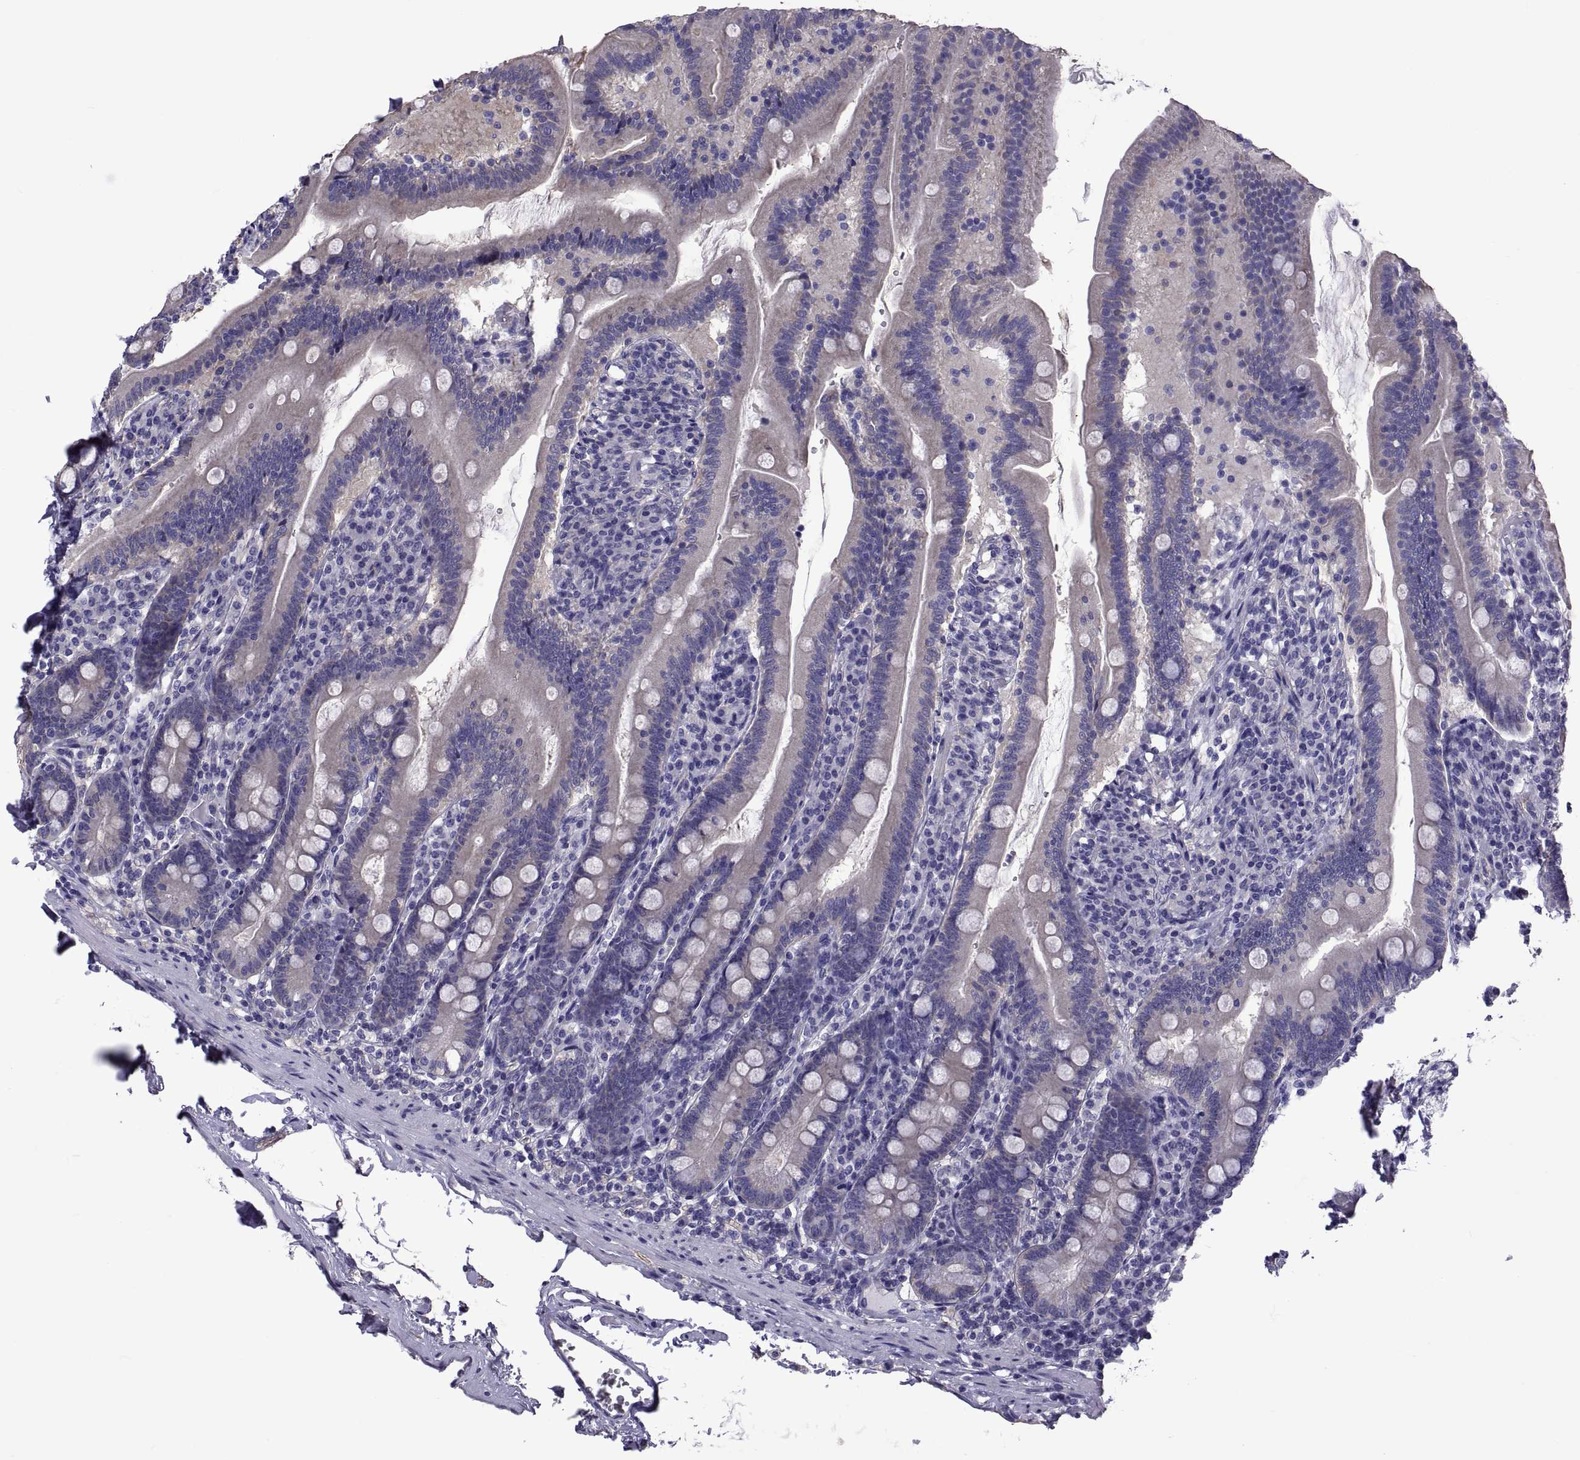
{"staining": {"intensity": "negative", "quantity": "none", "location": "none"}, "tissue": "duodenum", "cell_type": "Glandular cells", "image_type": "normal", "snomed": [{"axis": "morphology", "description": "Normal tissue, NOS"}, {"axis": "topography", "description": "Duodenum"}], "caption": "Immunohistochemistry (IHC) micrograph of benign duodenum: duodenum stained with DAB shows no significant protein staining in glandular cells.", "gene": "TMC3", "patient": {"sex": "female", "age": 67}}